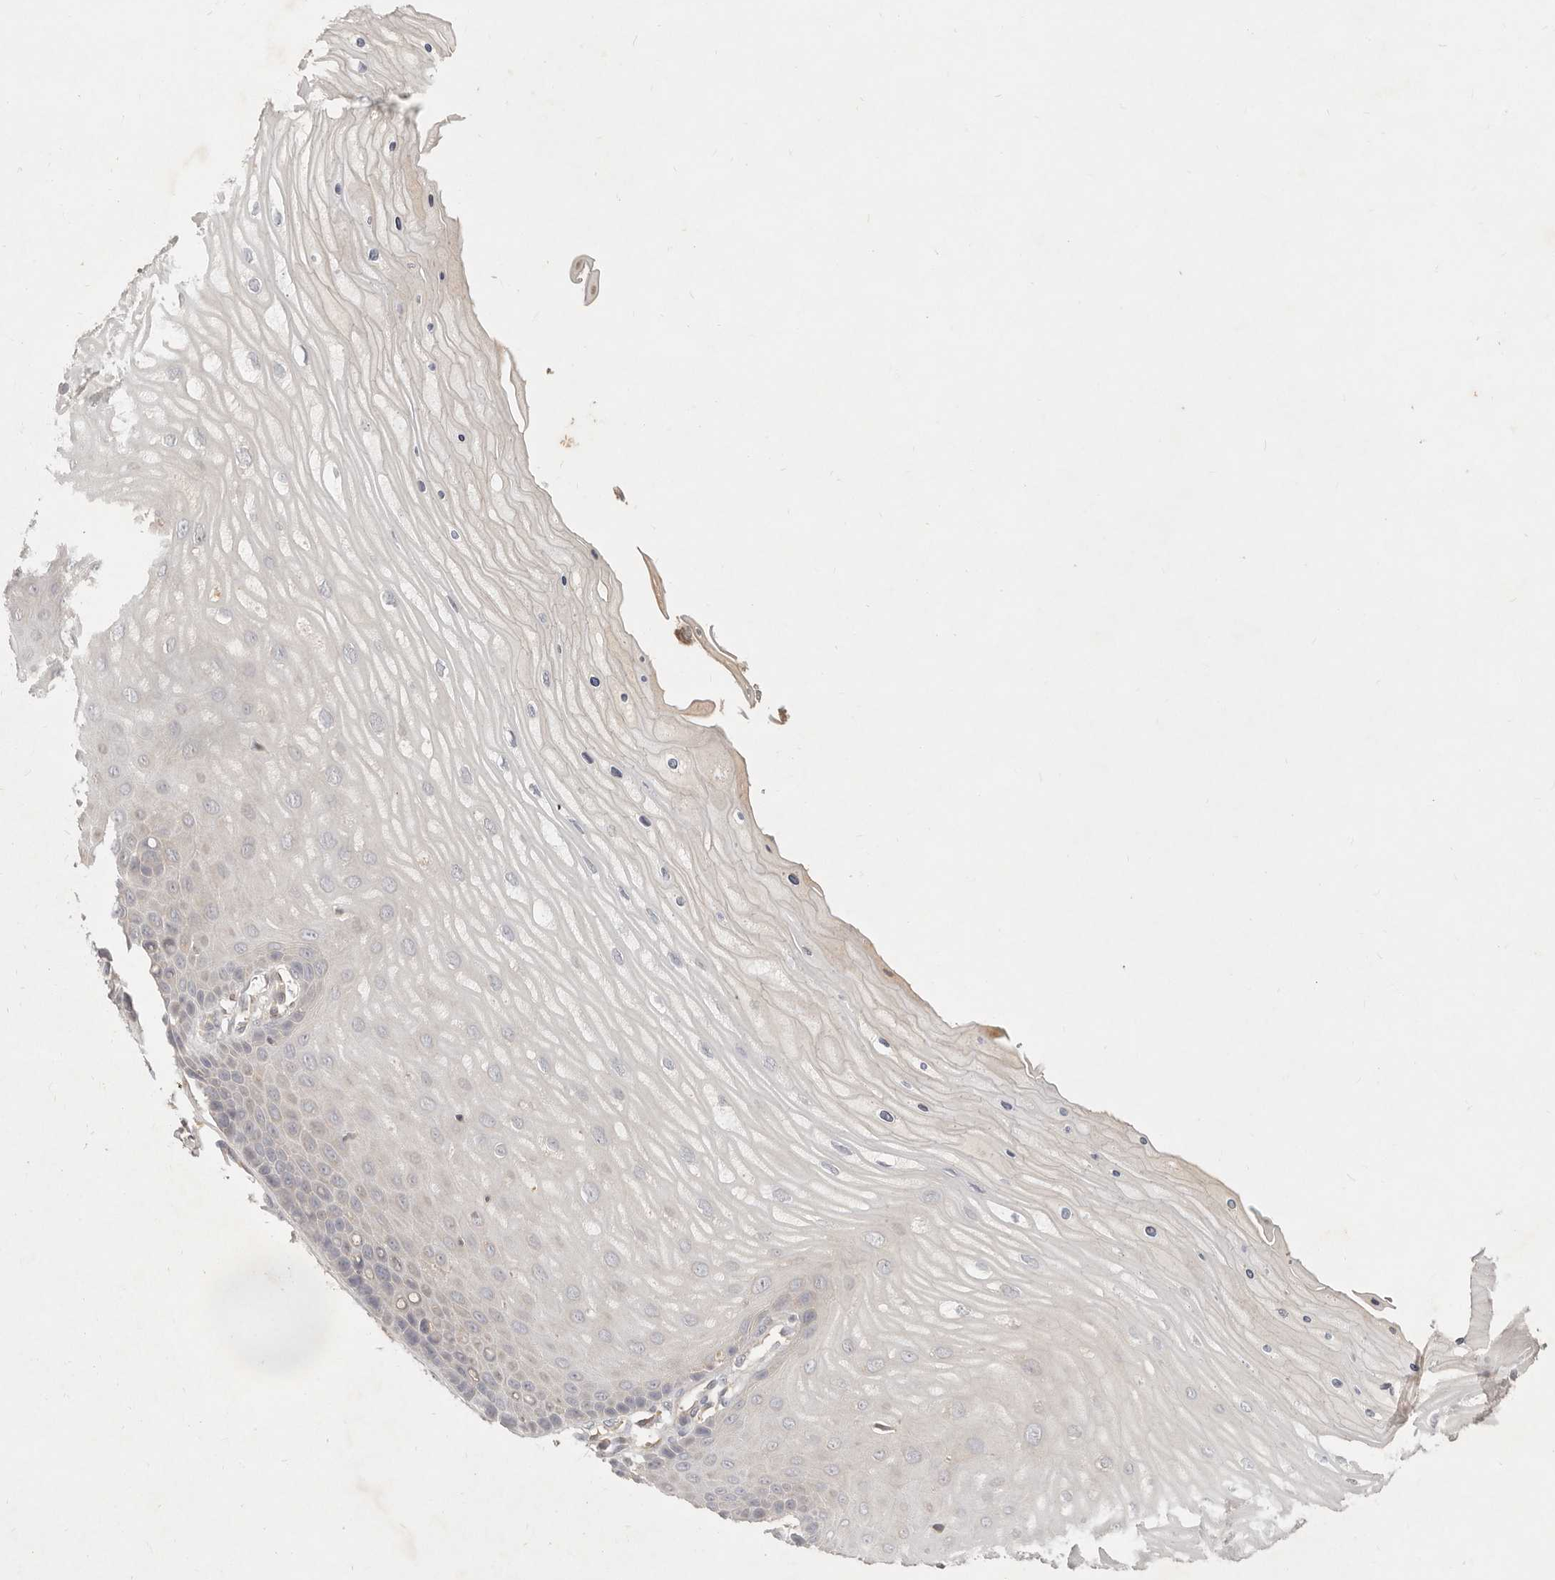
{"staining": {"intensity": "weak", "quantity": "<25%", "location": "cytoplasmic/membranous"}, "tissue": "cervix", "cell_type": "Glandular cells", "image_type": "normal", "snomed": [{"axis": "morphology", "description": "Normal tissue, NOS"}, {"axis": "topography", "description": "Cervix"}], "caption": "This is an immunohistochemistry micrograph of benign cervix. There is no staining in glandular cells.", "gene": "NECAP2", "patient": {"sex": "female", "age": 55}}